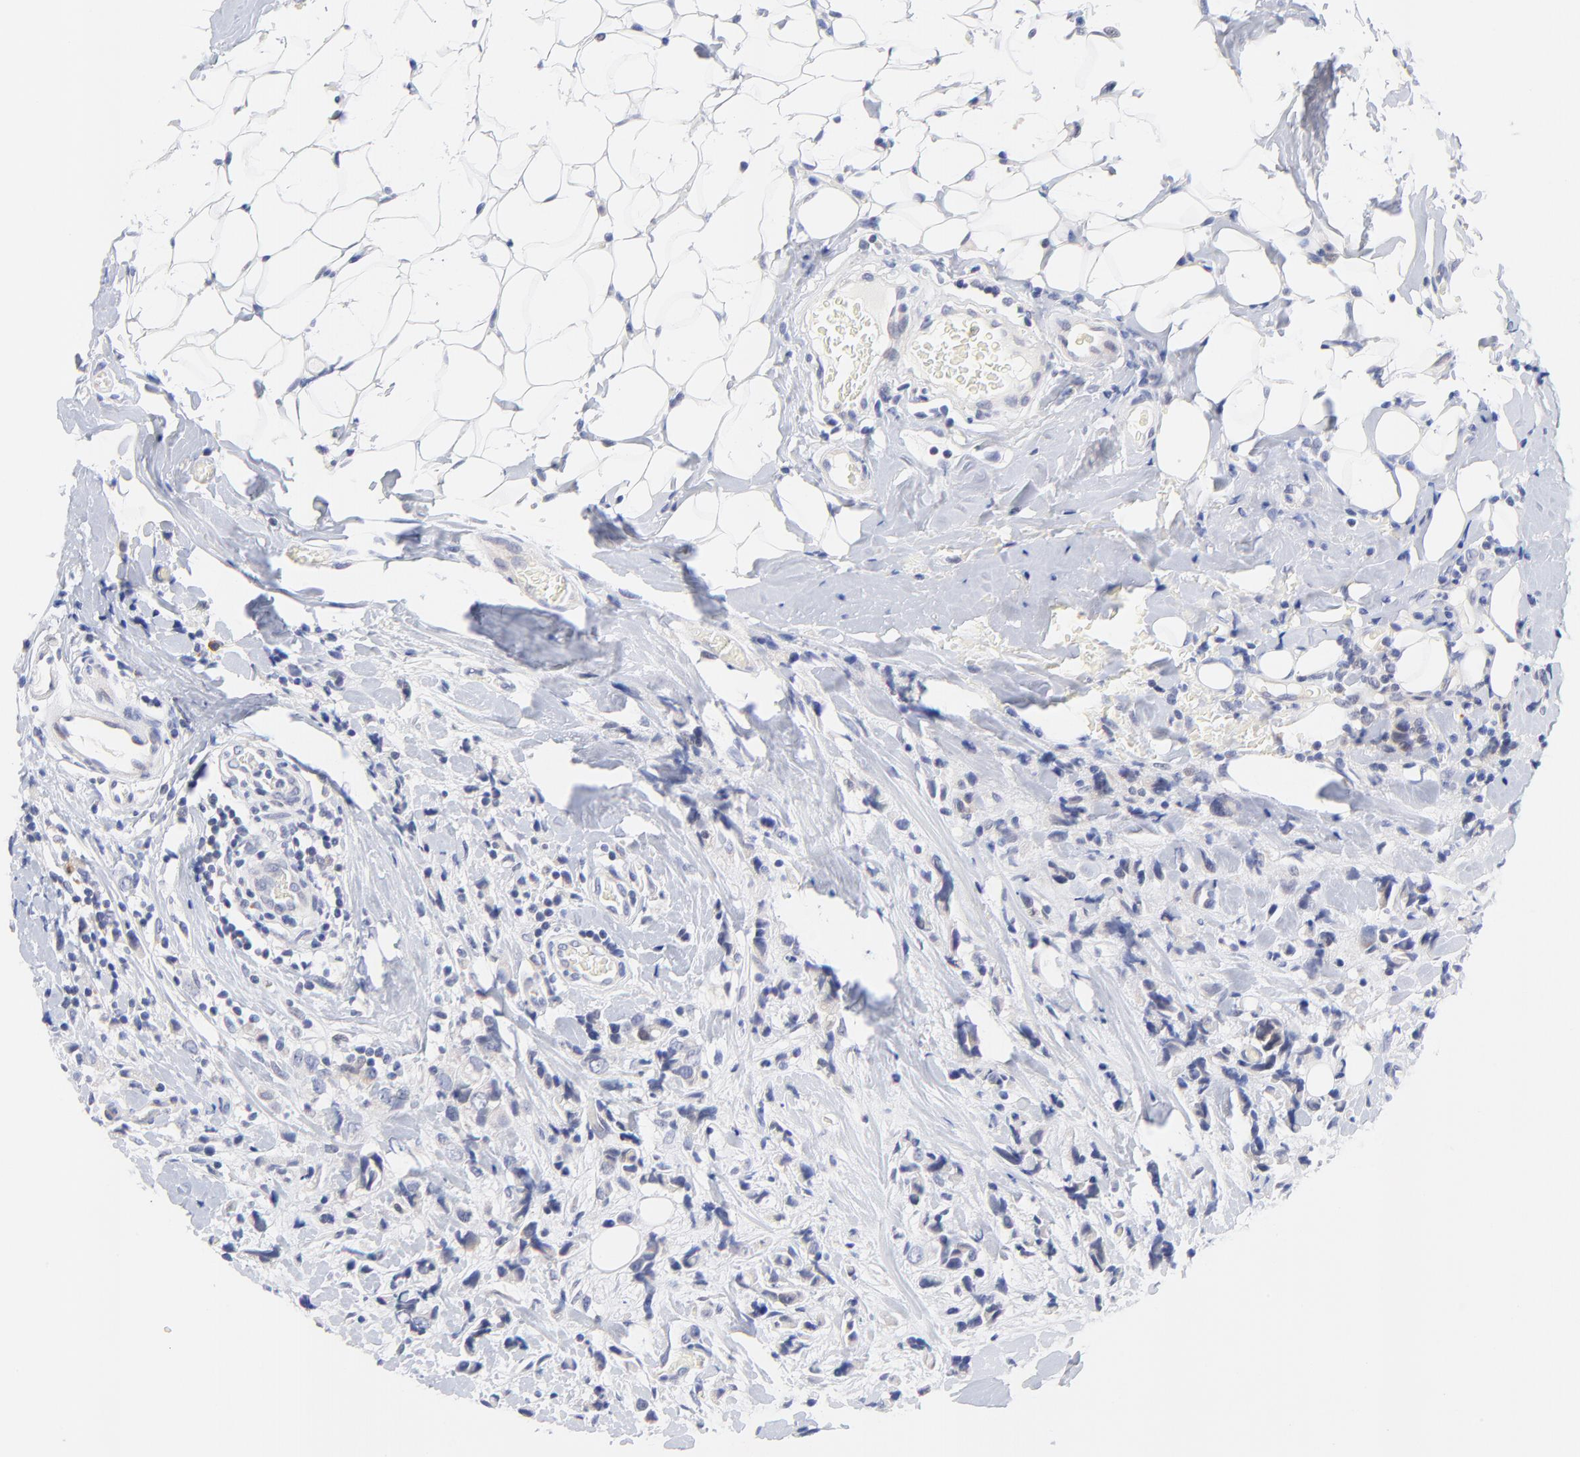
{"staining": {"intensity": "negative", "quantity": "none", "location": "none"}, "tissue": "breast cancer", "cell_type": "Tumor cells", "image_type": "cancer", "snomed": [{"axis": "morphology", "description": "Lobular carcinoma"}, {"axis": "topography", "description": "Breast"}], "caption": "Immunohistochemistry (IHC) of lobular carcinoma (breast) reveals no staining in tumor cells.", "gene": "AFF2", "patient": {"sex": "female", "age": 57}}